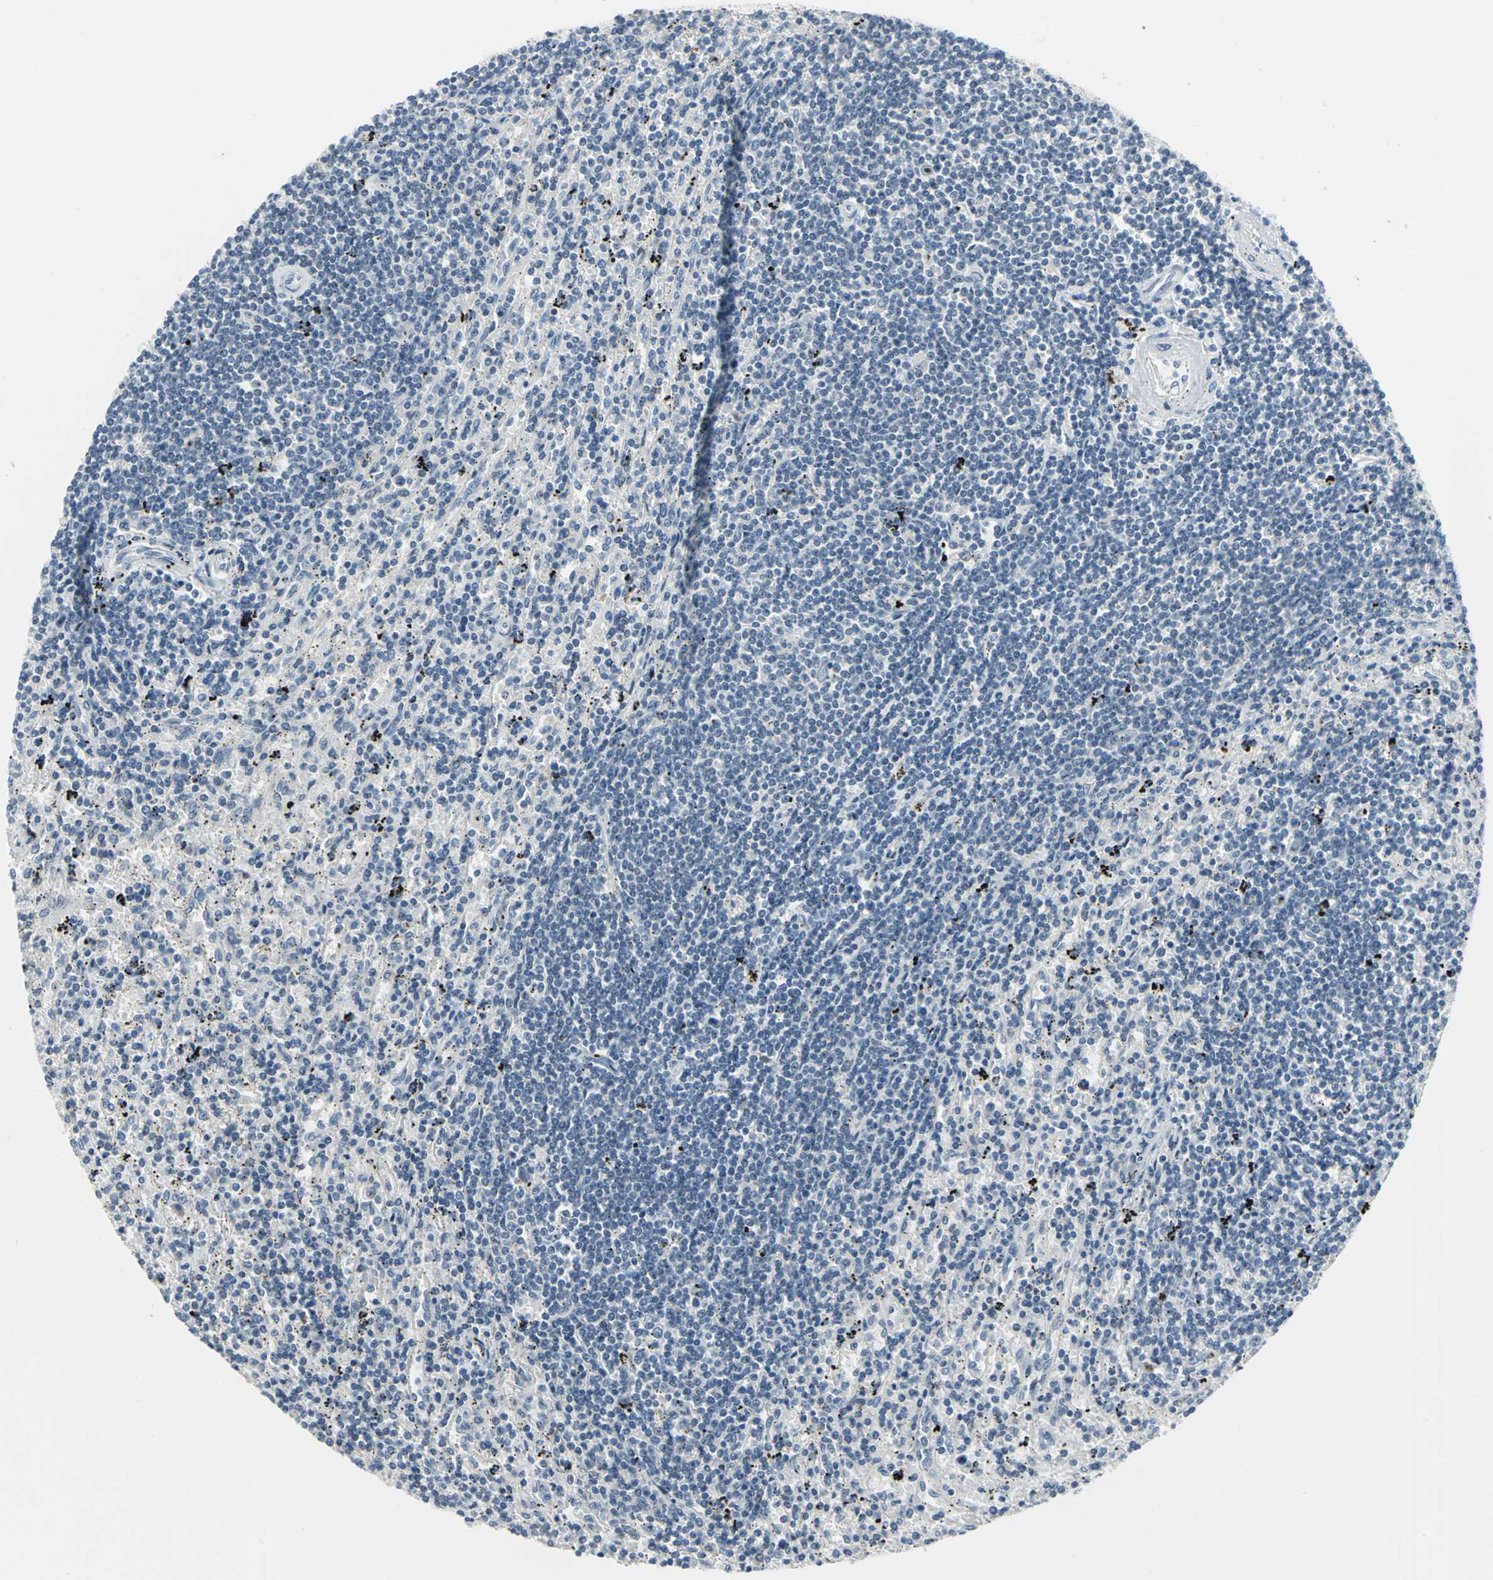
{"staining": {"intensity": "weak", "quantity": "<25%", "location": "nuclear"}, "tissue": "lymphoma", "cell_type": "Tumor cells", "image_type": "cancer", "snomed": [{"axis": "morphology", "description": "Malignant lymphoma, non-Hodgkin's type, Low grade"}, {"axis": "topography", "description": "Spleen"}], "caption": "A micrograph of human lymphoma is negative for staining in tumor cells.", "gene": "MYBBP1A", "patient": {"sex": "male", "age": 76}}